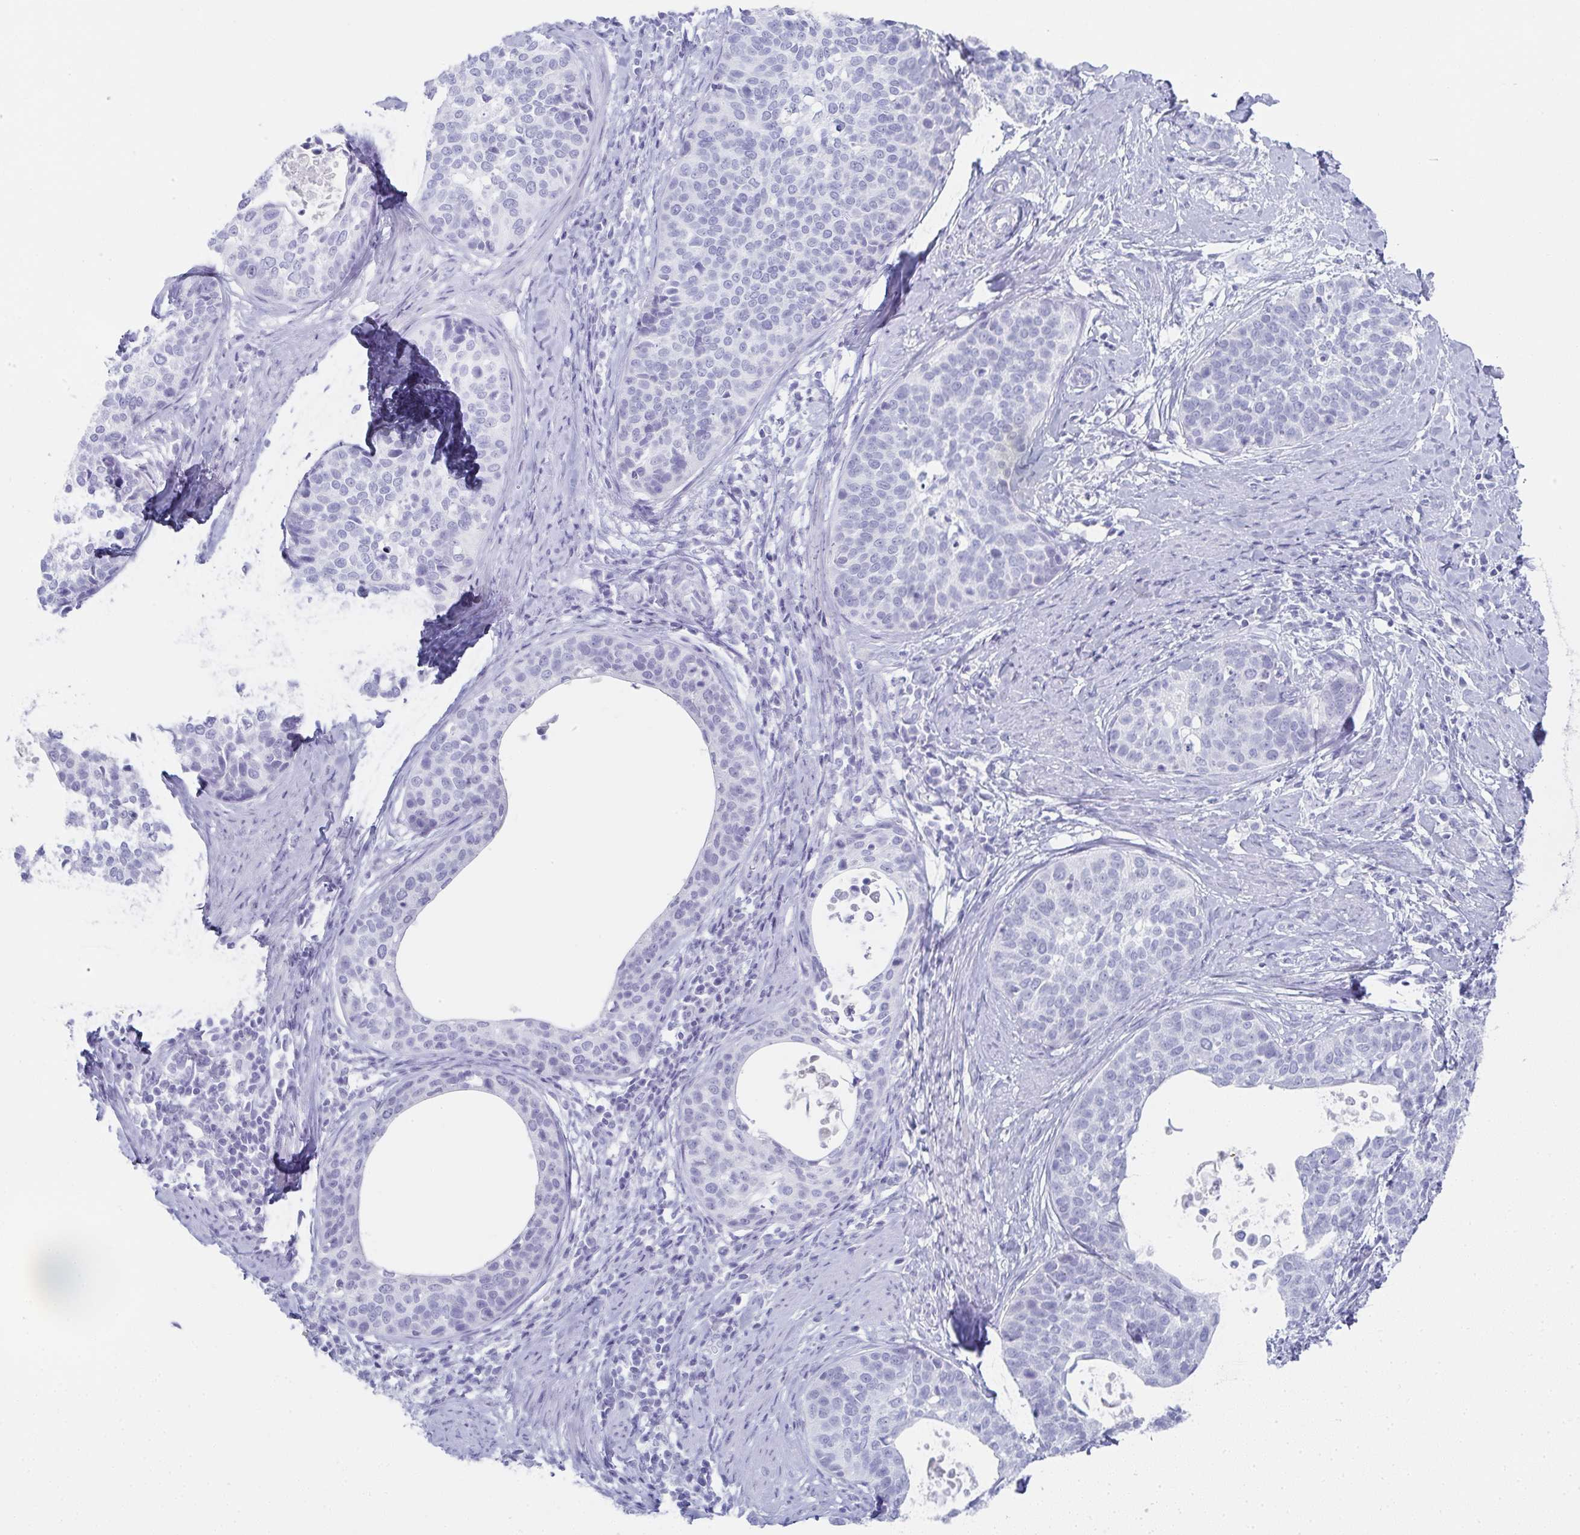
{"staining": {"intensity": "negative", "quantity": "none", "location": "none"}, "tissue": "cervical cancer", "cell_type": "Tumor cells", "image_type": "cancer", "snomed": [{"axis": "morphology", "description": "Squamous cell carcinoma, NOS"}, {"axis": "topography", "description": "Cervix"}], "caption": "Image shows no significant protein expression in tumor cells of cervical squamous cell carcinoma. Nuclei are stained in blue.", "gene": "SYCP1", "patient": {"sex": "female", "age": 69}}